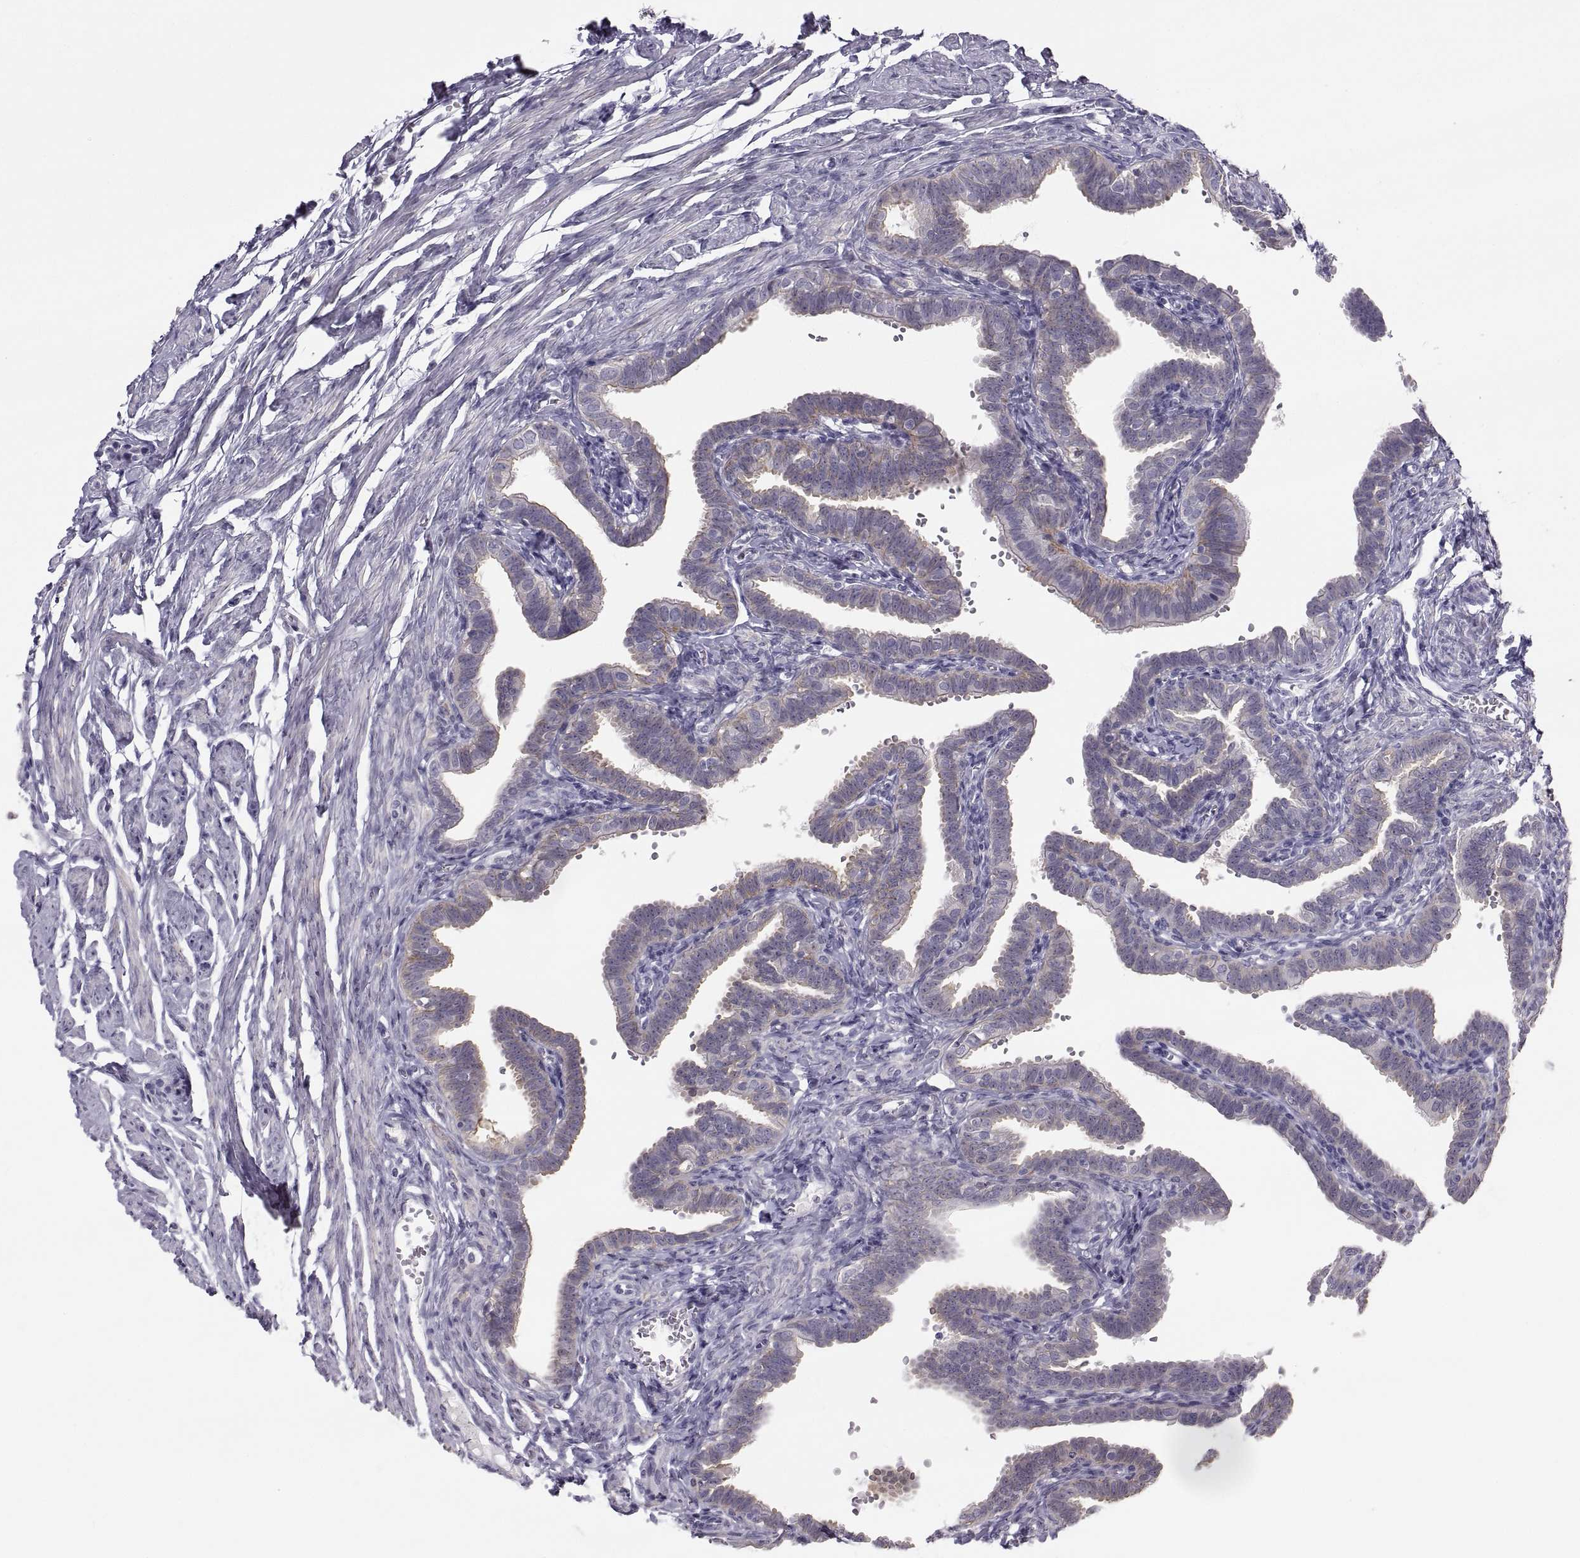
{"staining": {"intensity": "negative", "quantity": "none", "location": "none"}, "tissue": "fallopian tube", "cell_type": "Glandular cells", "image_type": "normal", "snomed": [{"axis": "morphology", "description": "Normal tissue, NOS"}, {"axis": "topography", "description": "Fallopian tube"}, {"axis": "topography", "description": "Ovary"}], "caption": "A micrograph of human fallopian tube is negative for staining in glandular cells. Brightfield microscopy of immunohistochemistry (IHC) stained with DAB (brown) and hematoxylin (blue), captured at high magnification.", "gene": "ZNF185", "patient": {"sex": "female", "age": 57}}